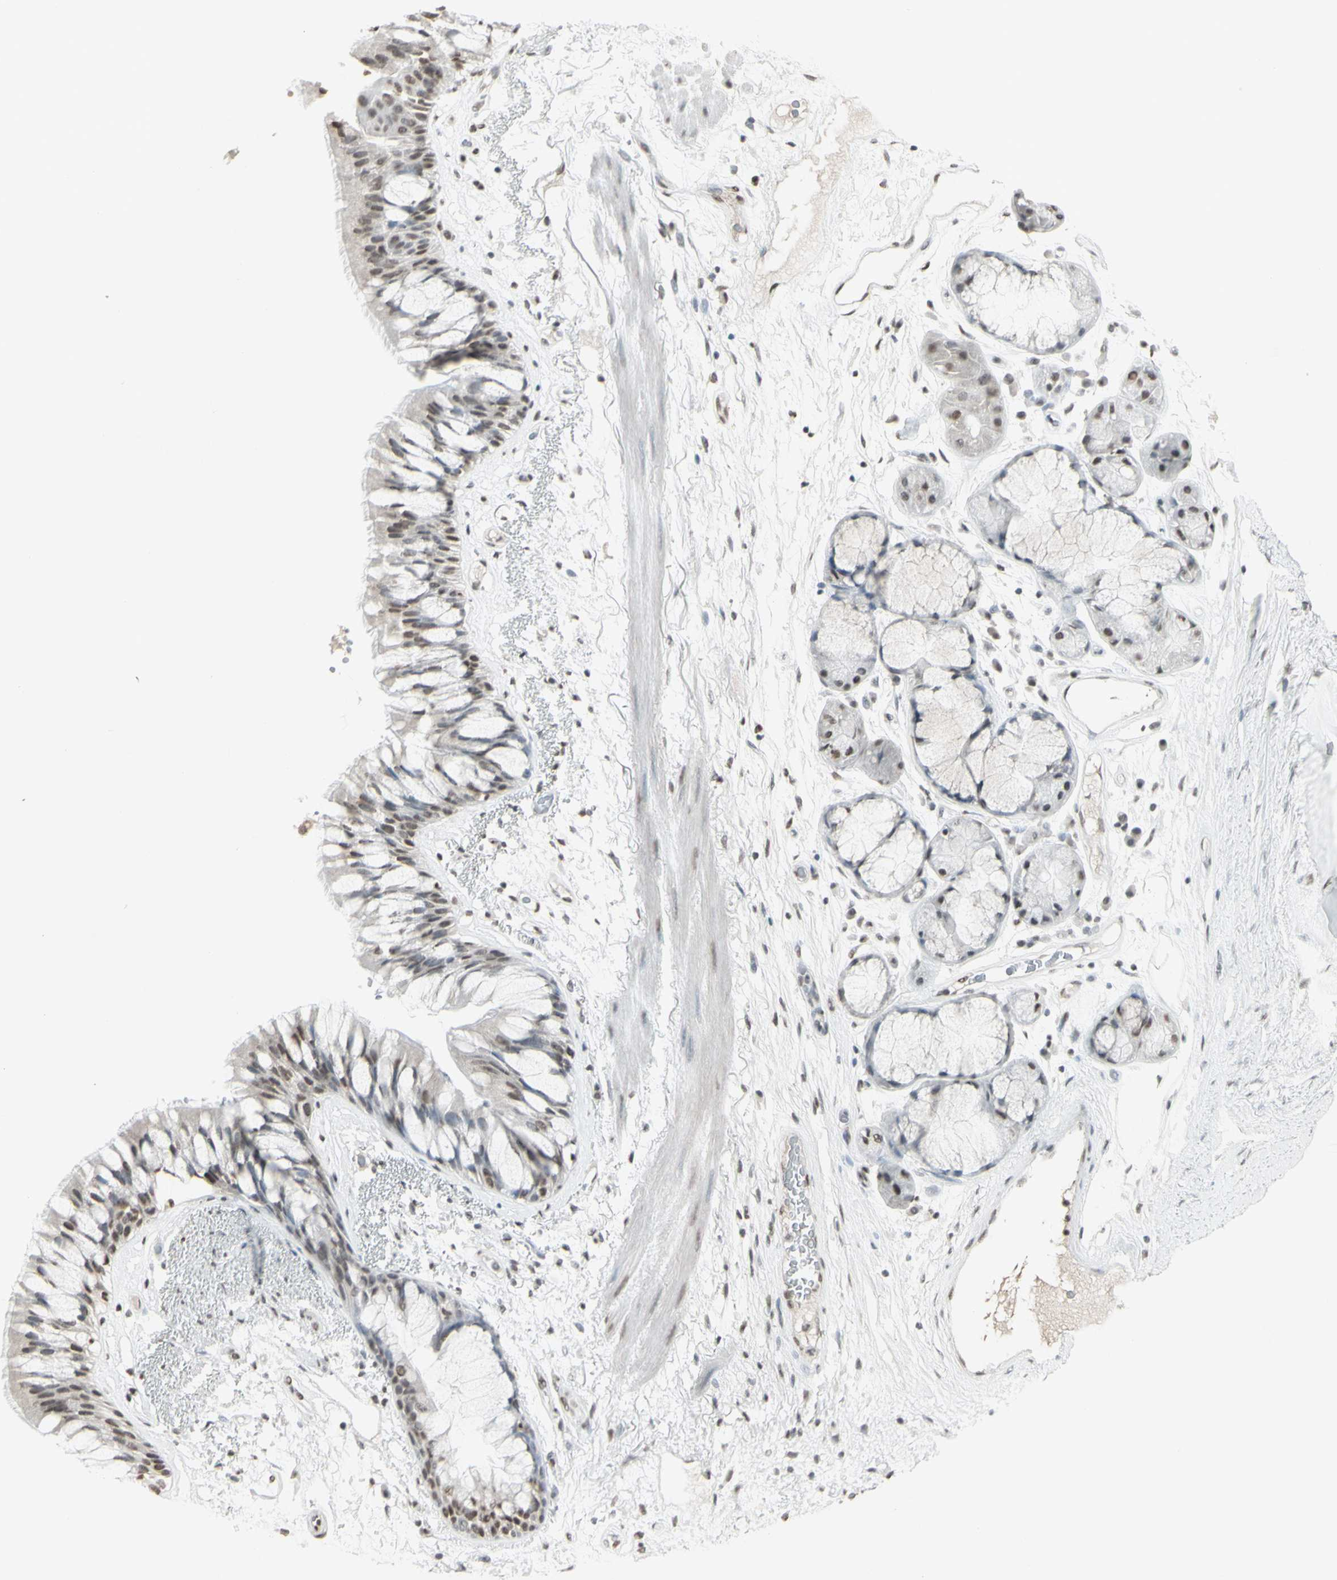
{"staining": {"intensity": "moderate", "quantity": ">75%", "location": "nuclear"}, "tissue": "bronchus", "cell_type": "Respiratory epithelial cells", "image_type": "normal", "snomed": [{"axis": "morphology", "description": "Normal tissue, NOS"}, {"axis": "topography", "description": "Bronchus"}], "caption": "A photomicrograph of human bronchus stained for a protein shows moderate nuclear brown staining in respiratory epithelial cells. Nuclei are stained in blue.", "gene": "TRIM28", "patient": {"sex": "male", "age": 66}}